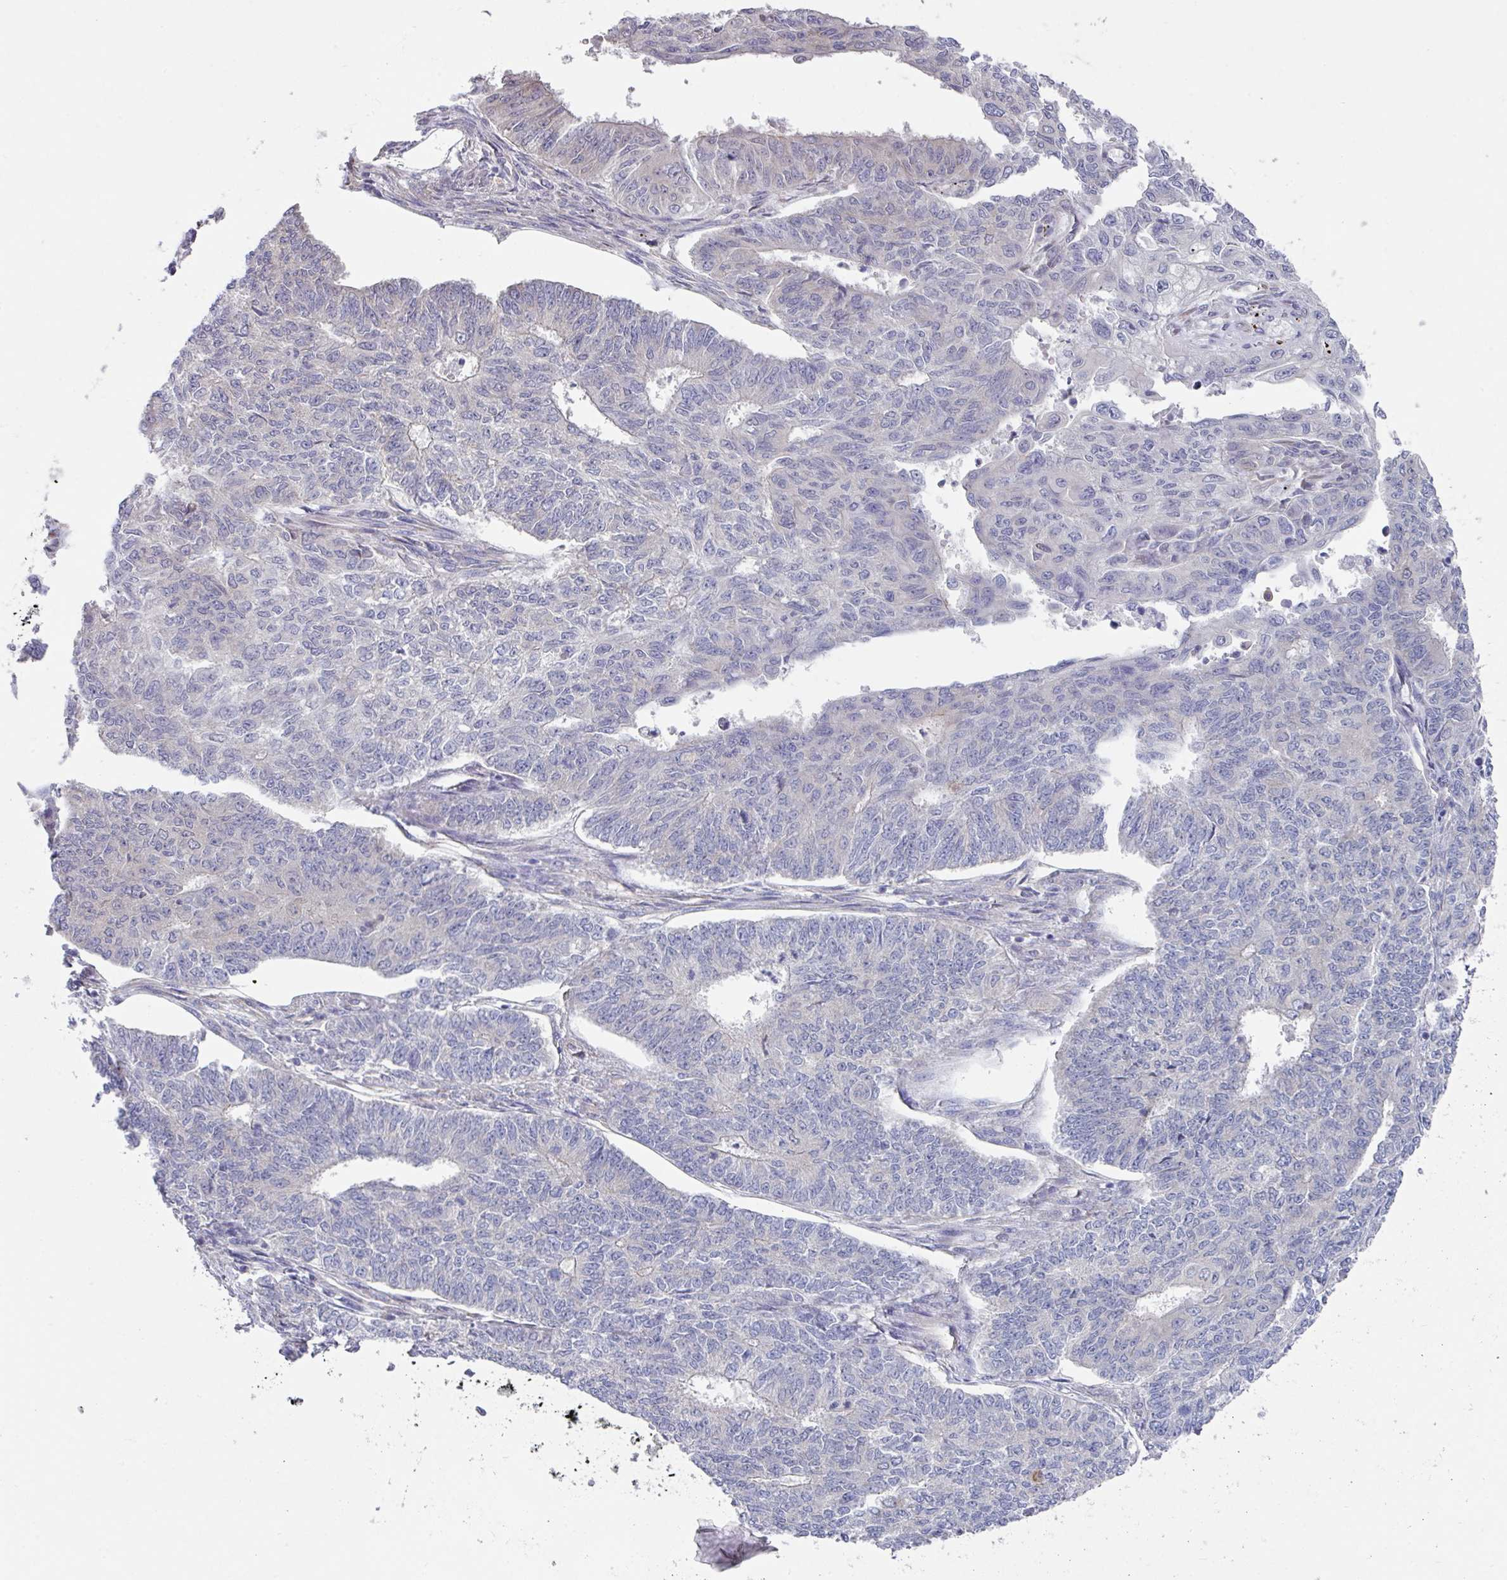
{"staining": {"intensity": "negative", "quantity": "none", "location": "none"}, "tissue": "endometrial cancer", "cell_type": "Tumor cells", "image_type": "cancer", "snomed": [{"axis": "morphology", "description": "Adenocarcinoma, NOS"}, {"axis": "topography", "description": "Endometrium"}], "caption": "Immunohistochemical staining of human endometrial cancer reveals no significant positivity in tumor cells.", "gene": "TMED5", "patient": {"sex": "female", "age": 32}}